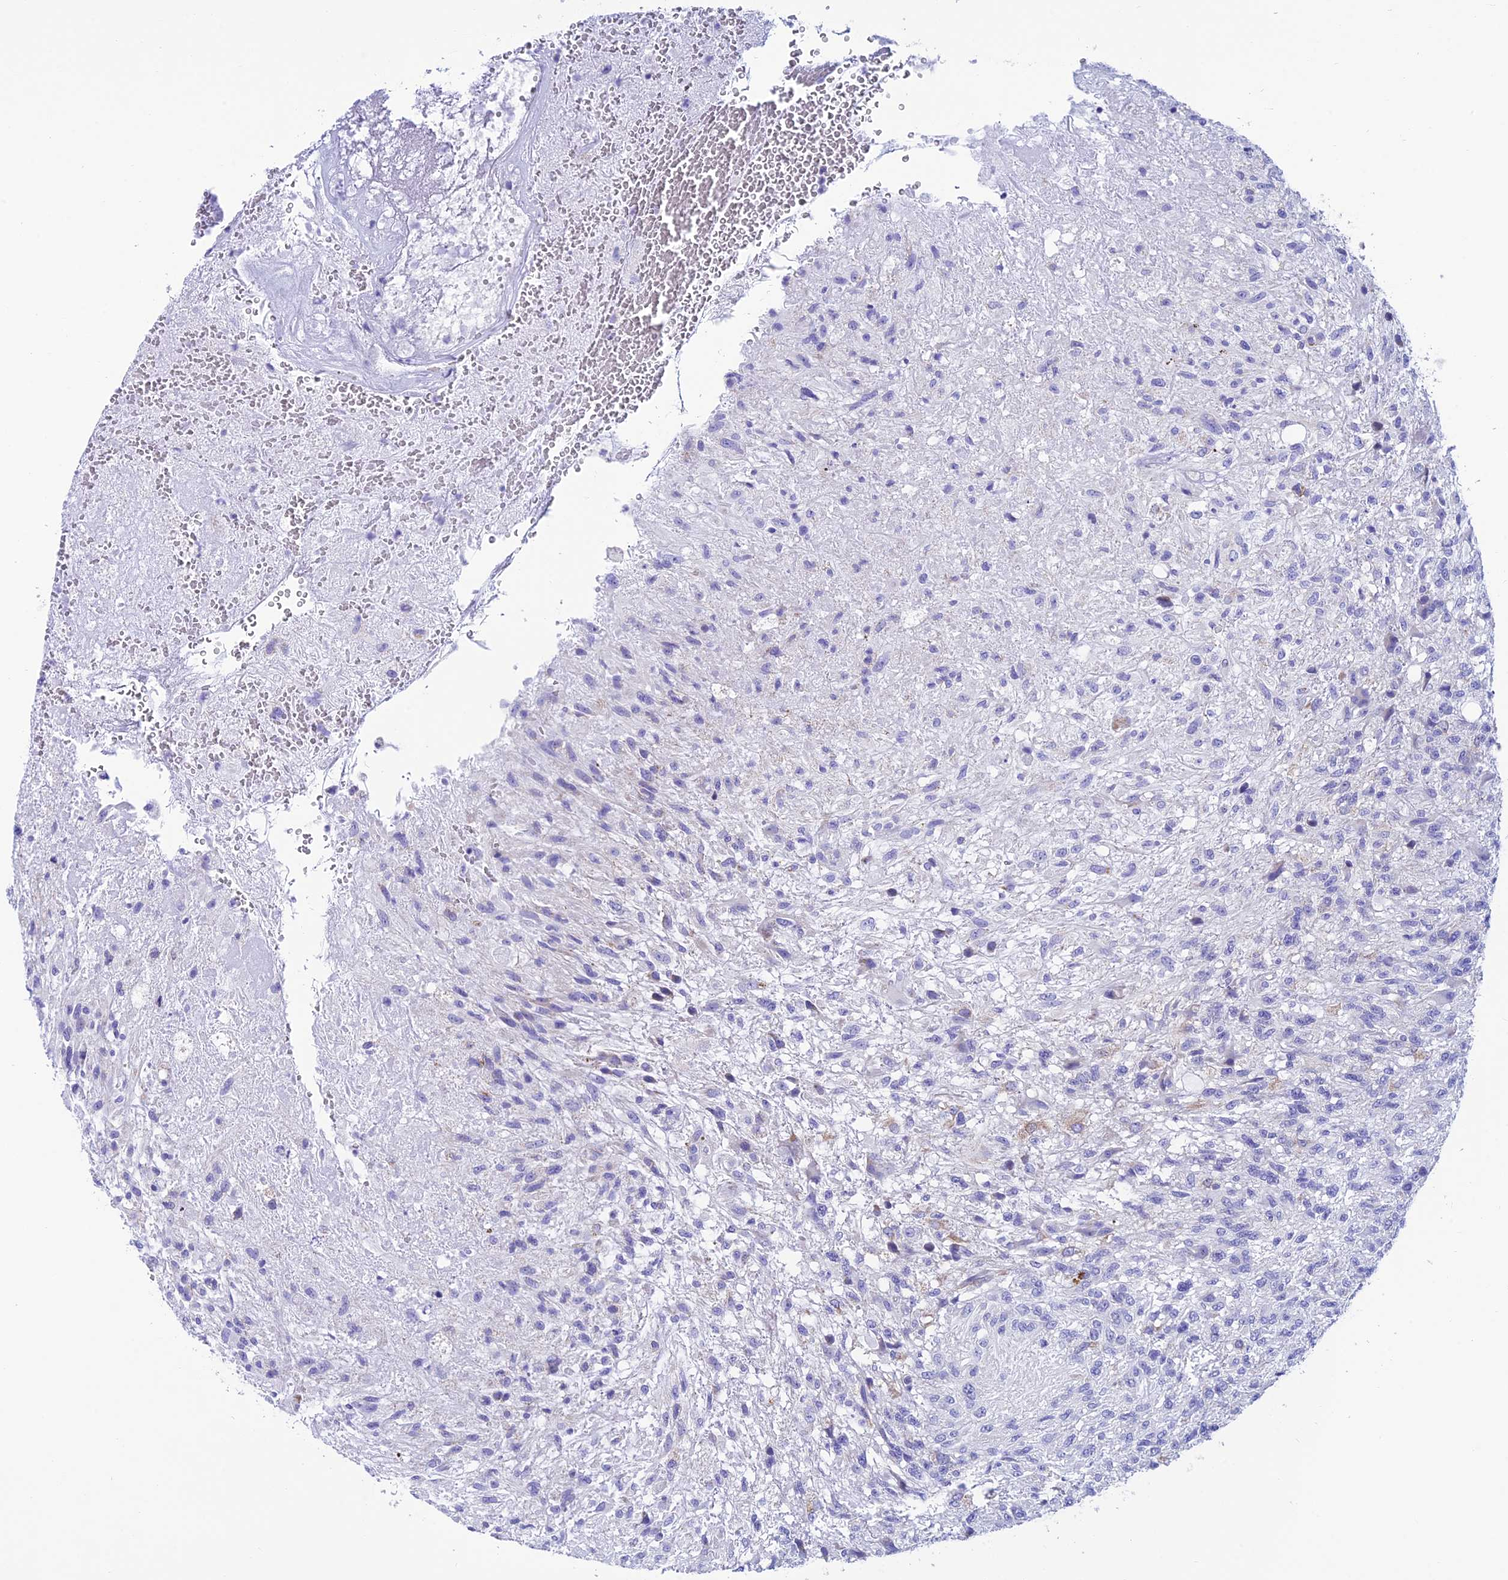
{"staining": {"intensity": "negative", "quantity": "none", "location": "none"}, "tissue": "glioma", "cell_type": "Tumor cells", "image_type": "cancer", "snomed": [{"axis": "morphology", "description": "Glioma, malignant, High grade"}, {"axis": "topography", "description": "Brain"}], "caption": "A histopathology image of high-grade glioma (malignant) stained for a protein displays no brown staining in tumor cells.", "gene": "REEP4", "patient": {"sex": "male", "age": 56}}